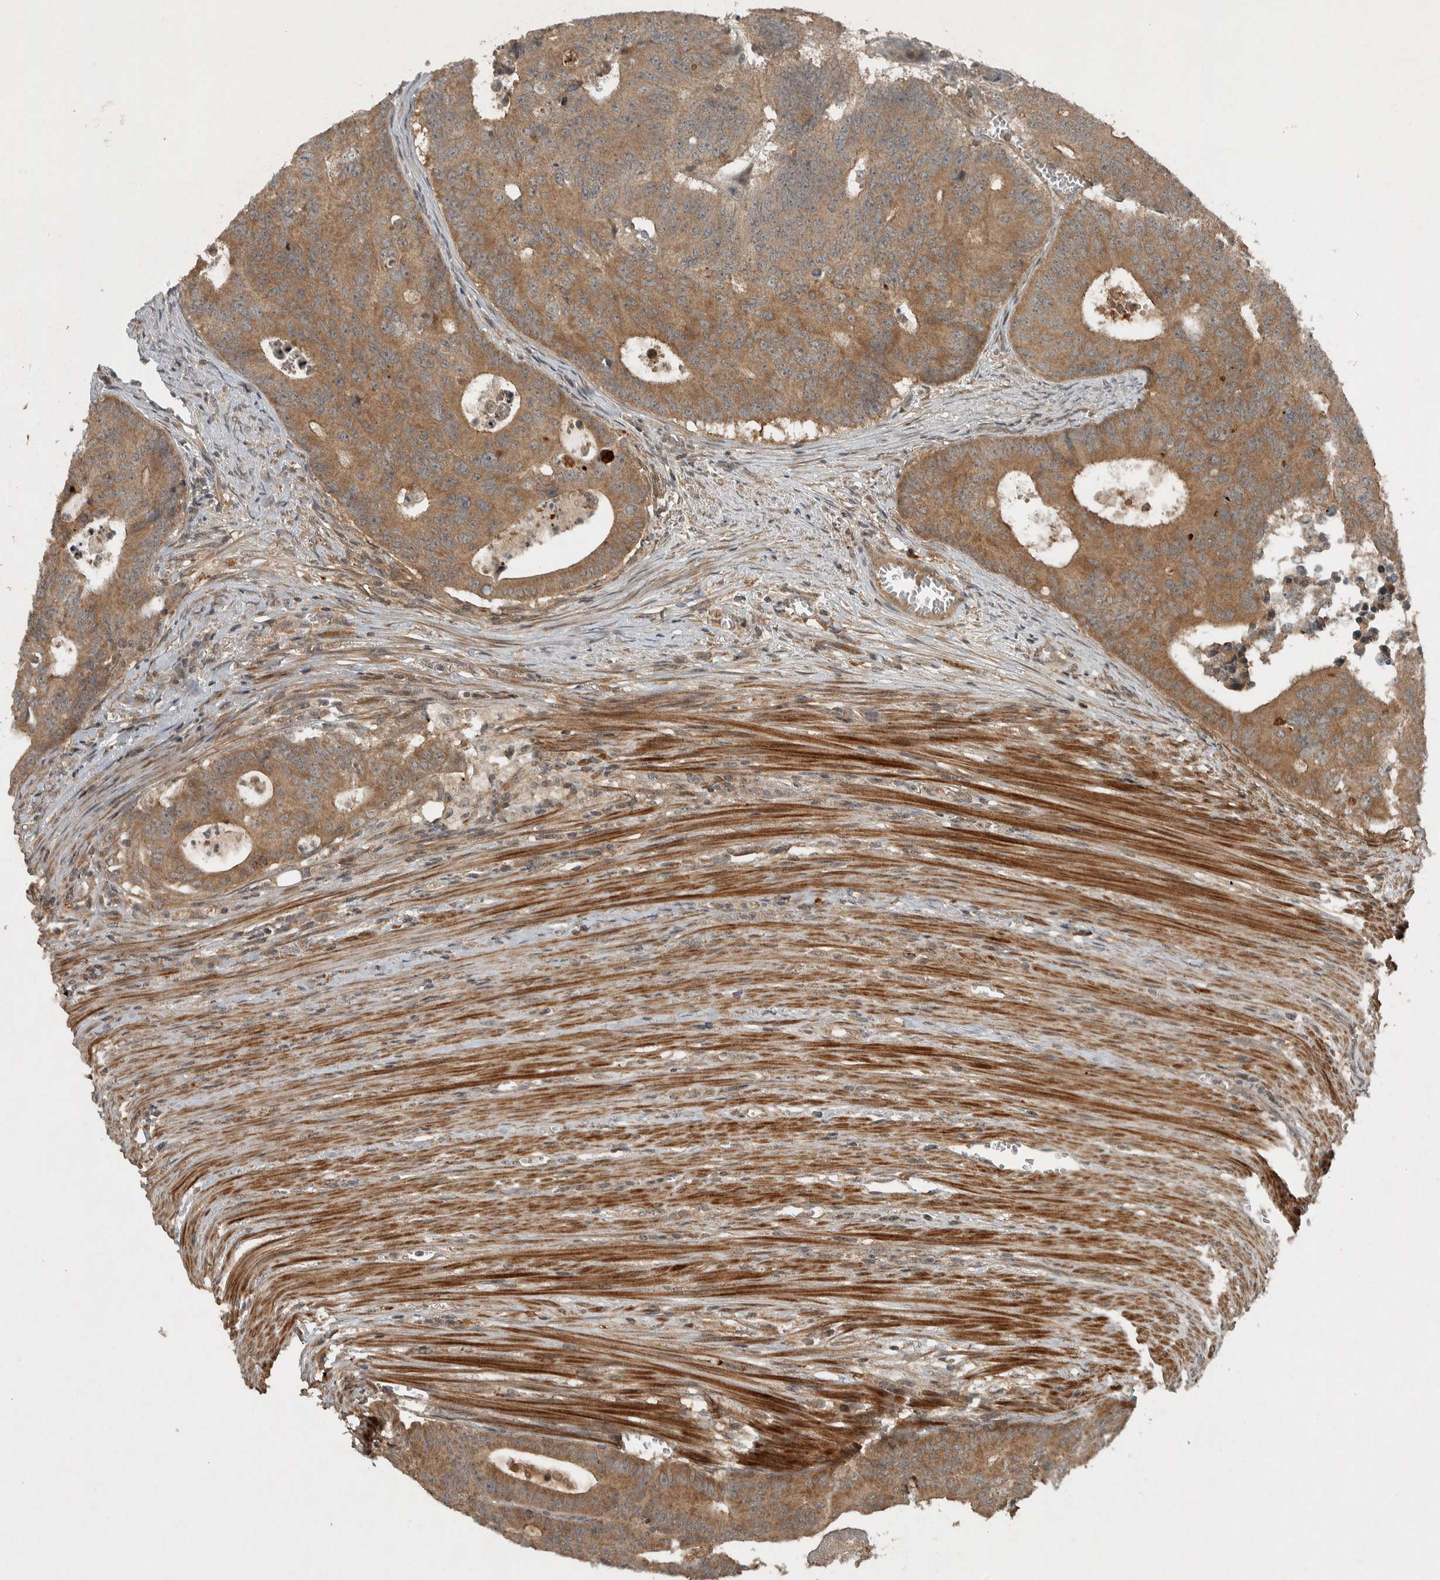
{"staining": {"intensity": "moderate", "quantity": ">75%", "location": "cytoplasmic/membranous"}, "tissue": "colorectal cancer", "cell_type": "Tumor cells", "image_type": "cancer", "snomed": [{"axis": "morphology", "description": "Adenocarcinoma, NOS"}, {"axis": "topography", "description": "Colon"}], "caption": "Protein staining of adenocarcinoma (colorectal) tissue demonstrates moderate cytoplasmic/membranous positivity in approximately >75% of tumor cells.", "gene": "KIFAP3", "patient": {"sex": "male", "age": 87}}